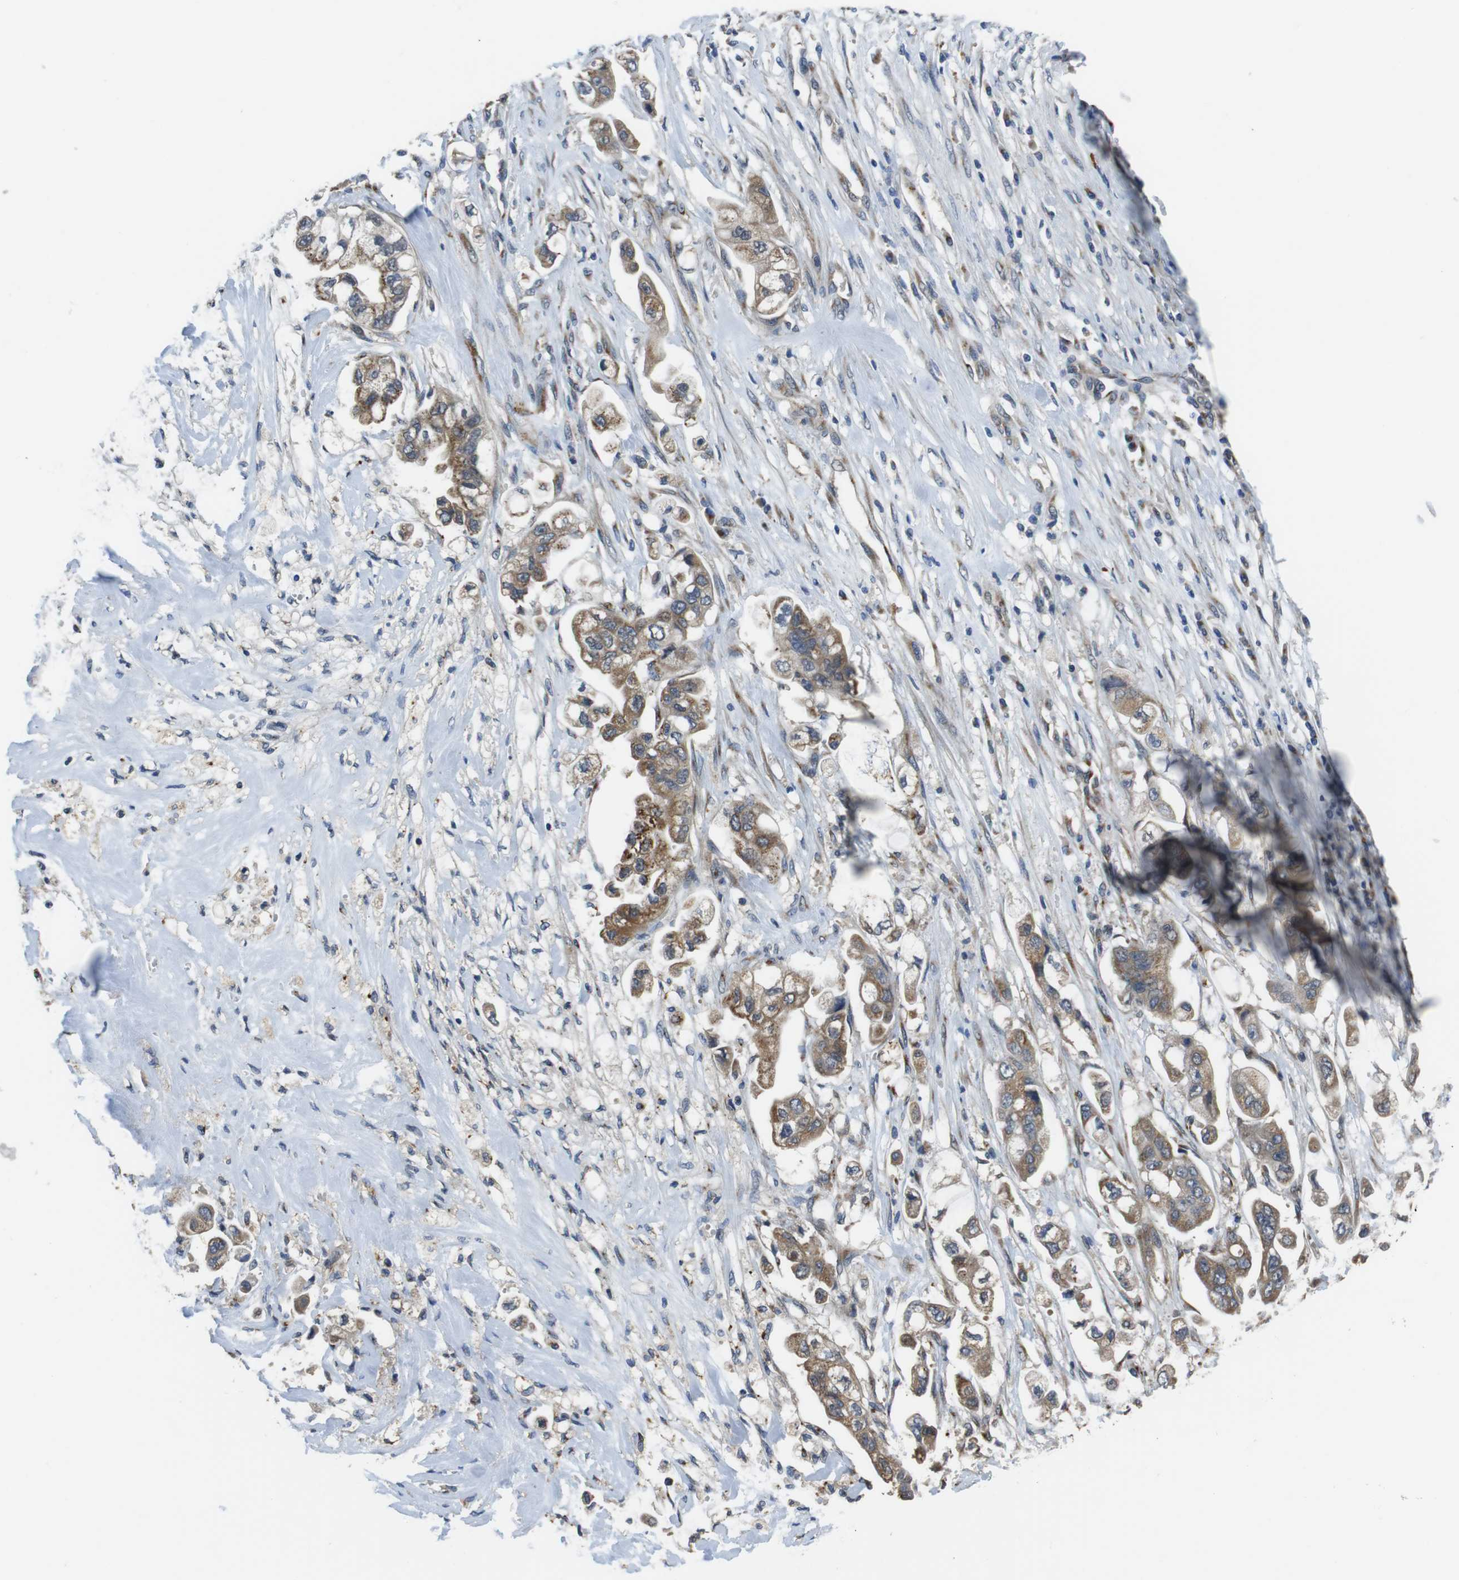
{"staining": {"intensity": "moderate", "quantity": ">75%", "location": "cytoplasmic/membranous"}, "tissue": "stomach cancer", "cell_type": "Tumor cells", "image_type": "cancer", "snomed": [{"axis": "morphology", "description": "Adenocarcinoma, NOS"}, {"axis": "topography", "description": "Stomach"}], "caption": "The immunohistochemical stain labels moderate cytoplasmic/membranous positivity in tumor cells of stomach cancer (adenocarcinoma) tissue.", "gene": "RAB6A", "patient": {"sex": "male", "age": 62}}